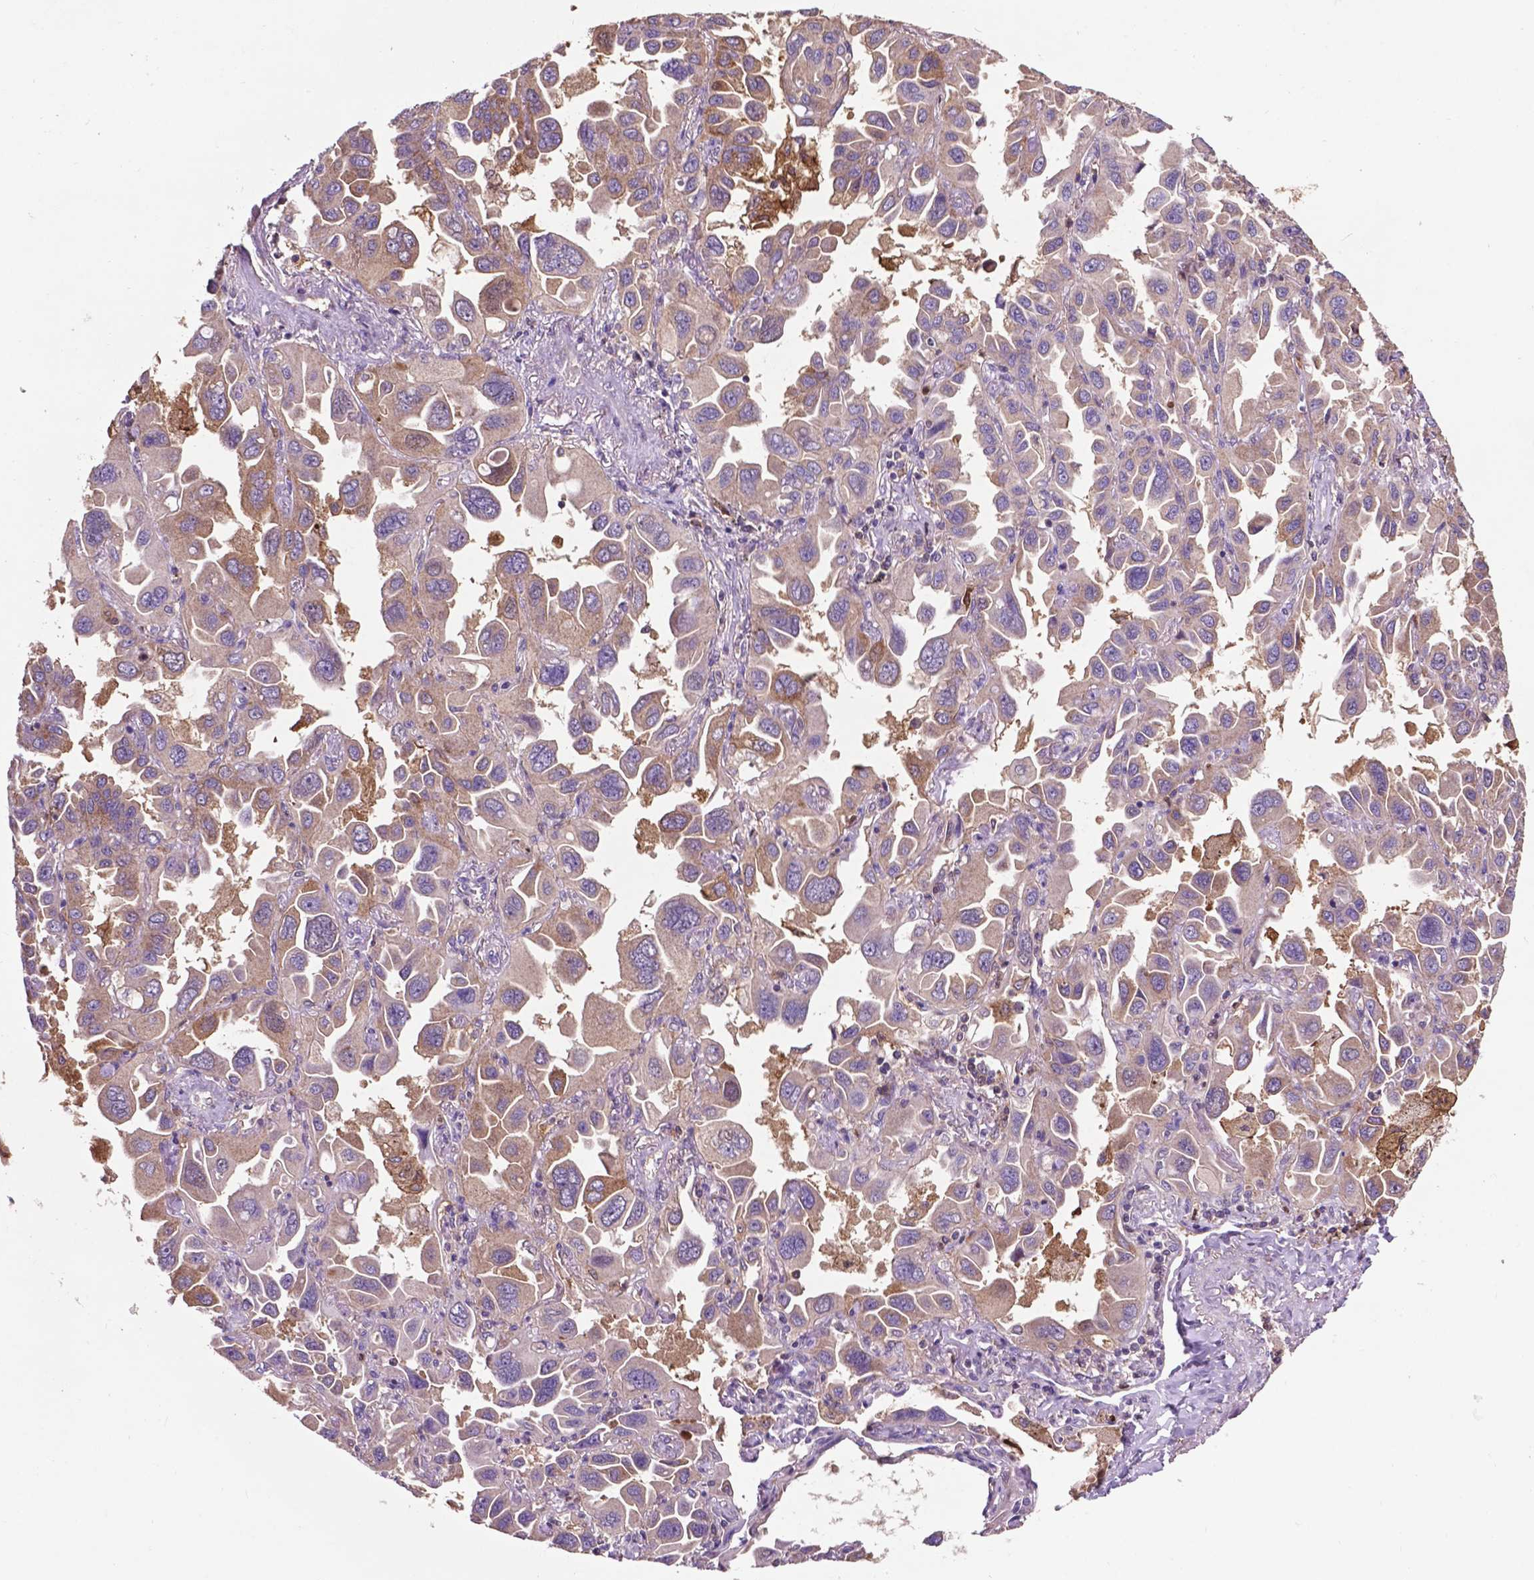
{"staining": {"intensity": "weak", "quantity": "25%-75%", "location": "cytoplasmic/membranous"}, "tissue": "lung cancer", "cell_type": "Tumor cells", "image_type": "cancer", "snomed": [{"axis": "morphology", "description": "Adenocarcinoma, NOS"}, {"axis": "topography", "description": "Lung"}], "caption": "A high-resolution histopathology image shows immunohistochemistry staining of lung cancer, which exhibits weak cytoplasmic/membranous staining in approximately 25%-75% of tumor cells.", "gene": "SMAD3", "patient": {"sex": "male", "age": 64}}